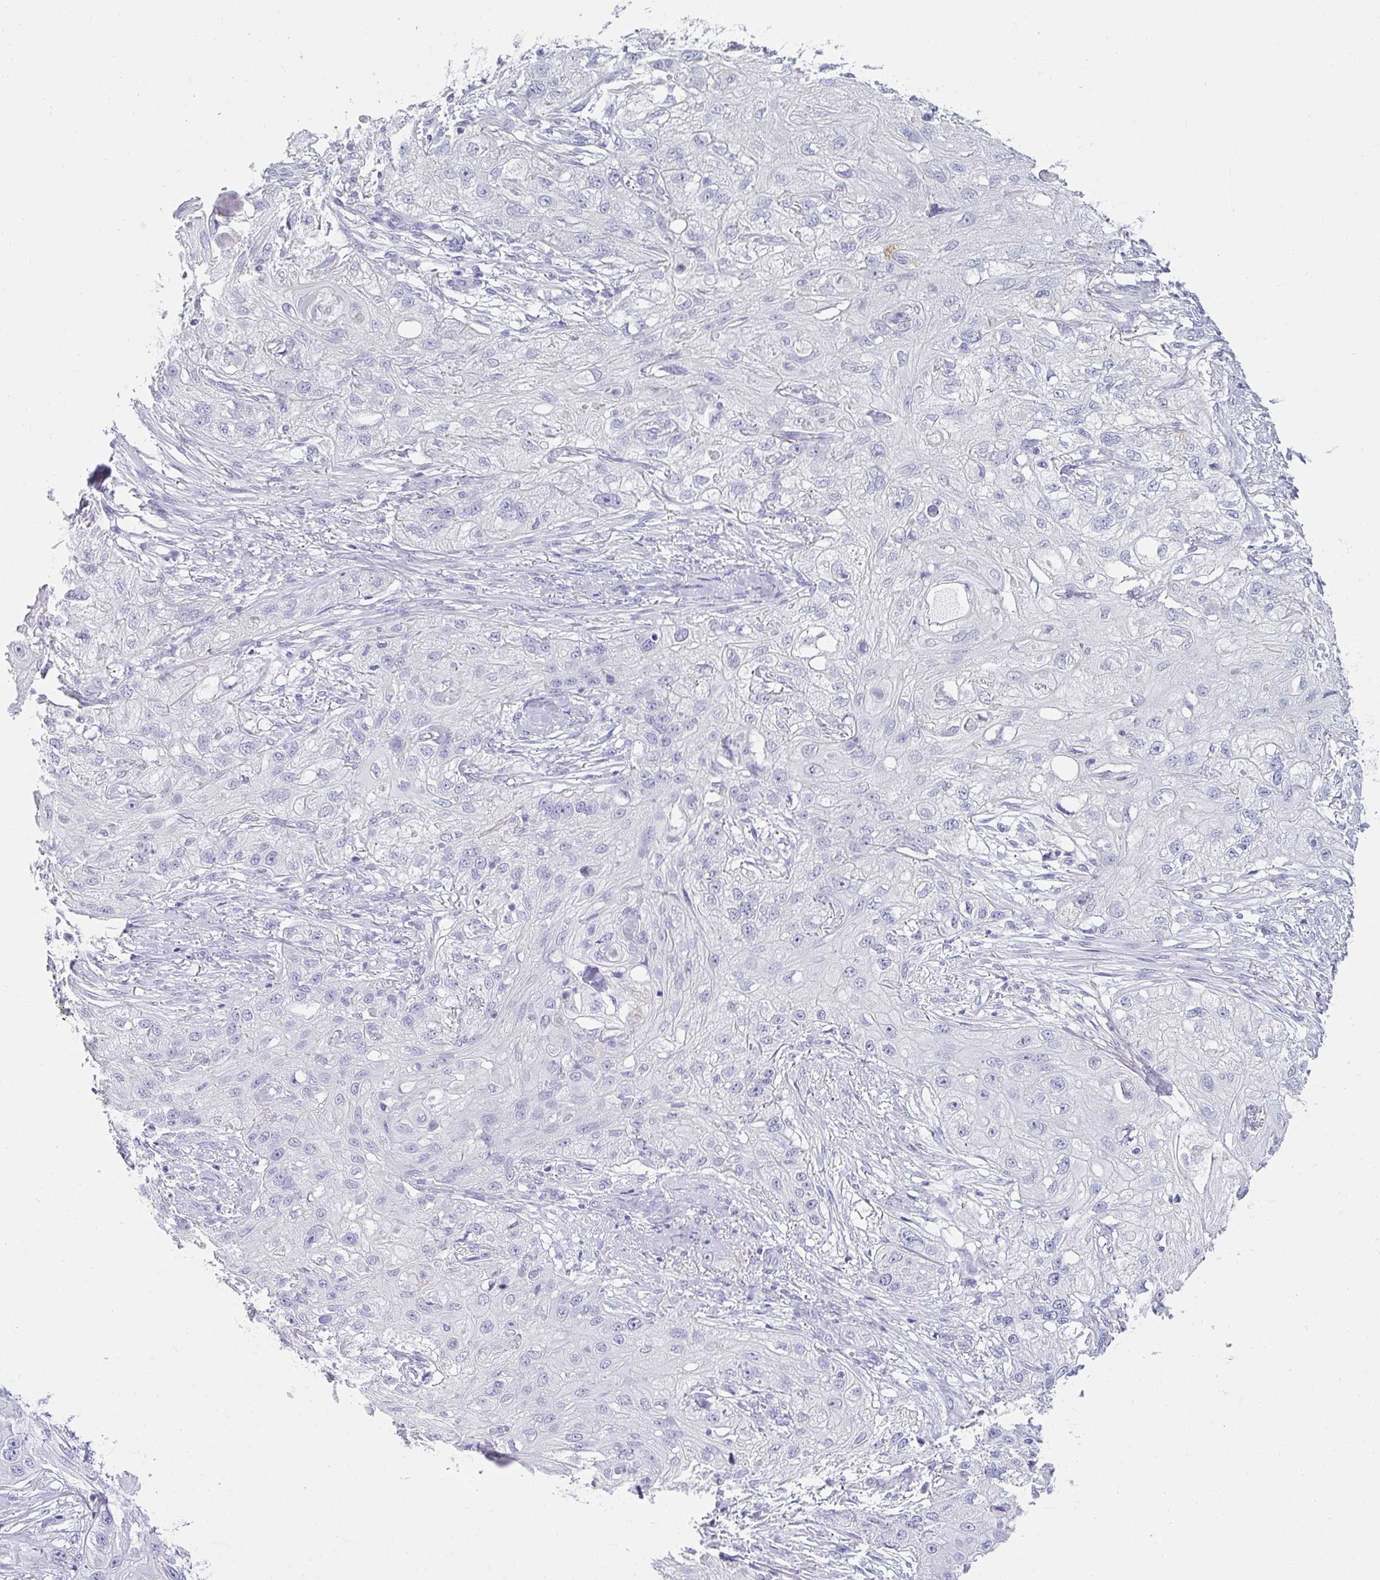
{"staining": {"intensity": "negative", "quantity": "none", "location": "none"}, "tissue": "skin cancer", "cell_type": "Tumor cells", "image_type": "cancer", "snomed": [{"axis": "morphology", "description": "Squamous cell carcinoma, NOS"}, {"axis": "topography", "description": "Skin"}, {"axis": "topography", "description": "Vulva"}], "caption": "Tumor cells show no significant positivity in squamous cell carcinoma (skin). The staining was performed using DAB to visualize the protein expression in brown, while the nuclei were stained in blue with hematoxylin (Magnification: 20x).", "gene": "RLF", "patient": {"sex": "female", "age": 86}}